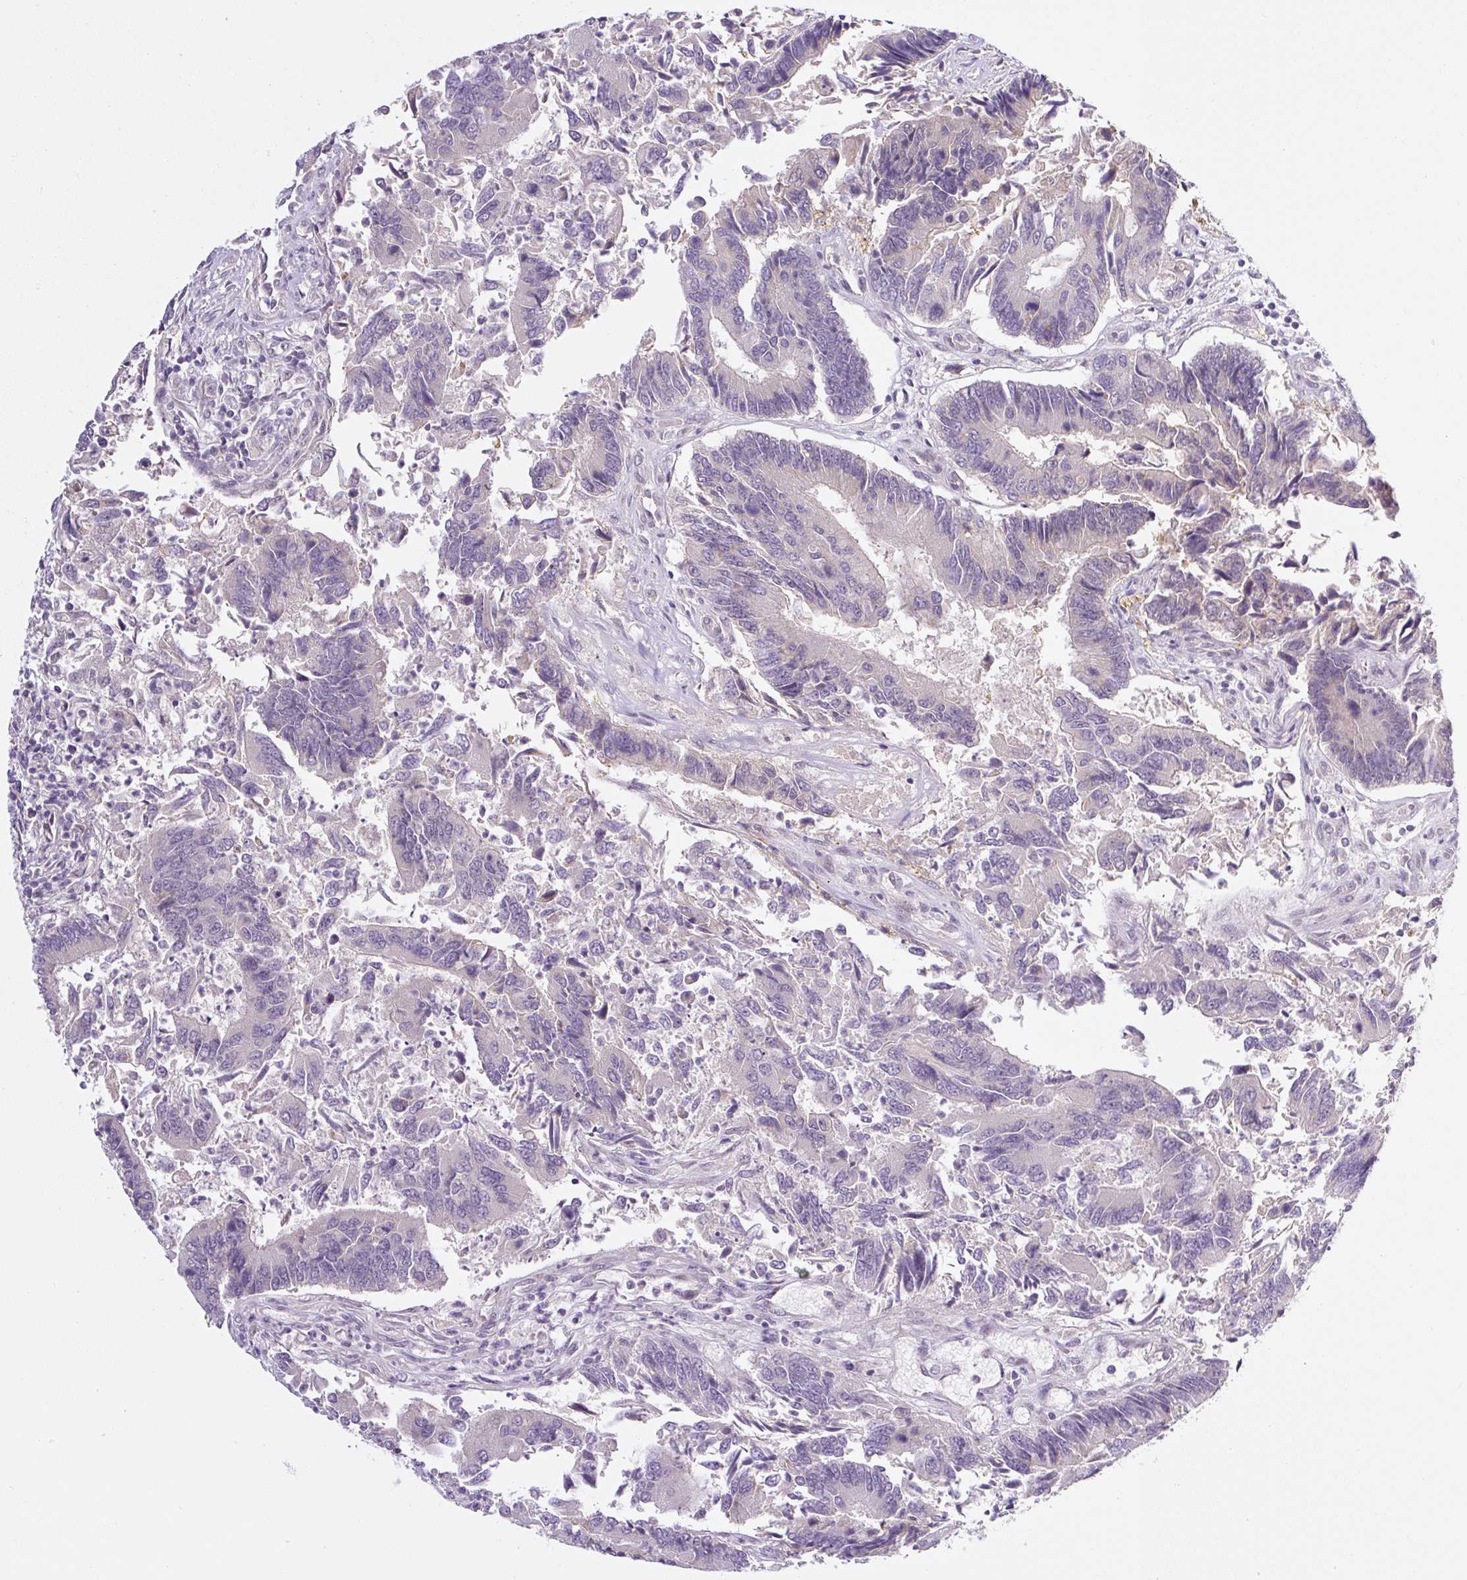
{"staining": {"intensity": "negative", "quantity": "none", "location": "none"}, "tissue": "colorectal cancer", "cell_type": "Tumor cells", "image_type": "cancer", "snomed": [{"axis": "morphology", "description": "Adenocarcinoma, NOS"}, {"axis": "topography", "description": "Colon"}], "caption": "Colorectal cancer was stained to show a protein in brown. There is no significant staining in tumor cells.", "gene": "PRKAA2", "patient": {"sex": "female", "age": 67}}